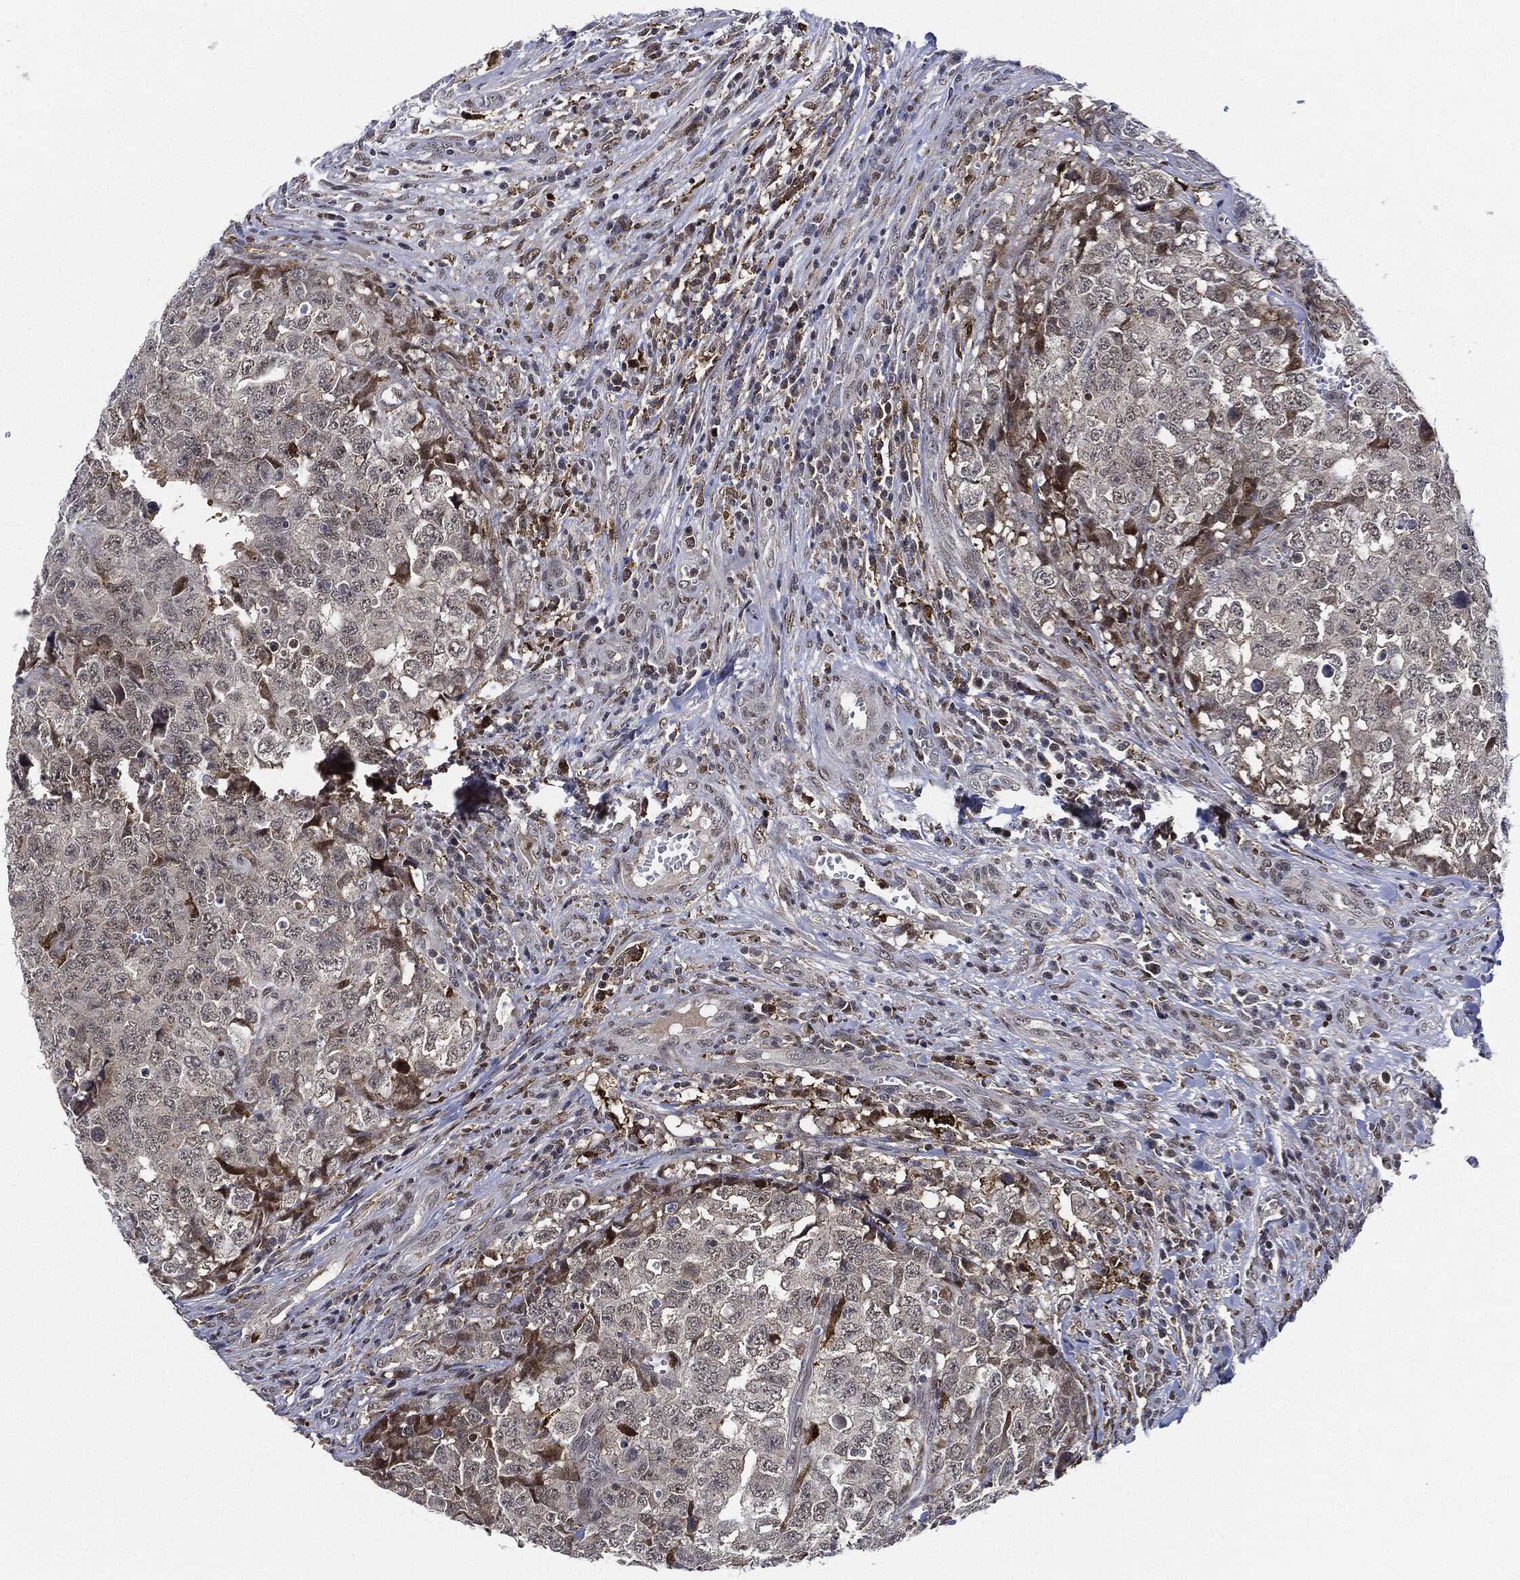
{"staining": {"intensity": "negative", "quantity": "none", "location": "none"}, "tissue": "testis cancer", "cell_type": "Tumor cells", "image_type": "cancer", "snomed": [{"axis": "morphology", "description": "Carcinoma, Embryonal, NOS"}, {"axis": "topography", "description": "Testis"}], "caption": "An image of embryonal carcinoma (testis) stained for a protein exhibits no brown staining in tumor cells.", "gene": "NANOS3", "patient": {"sex": "male", "age": 23}}